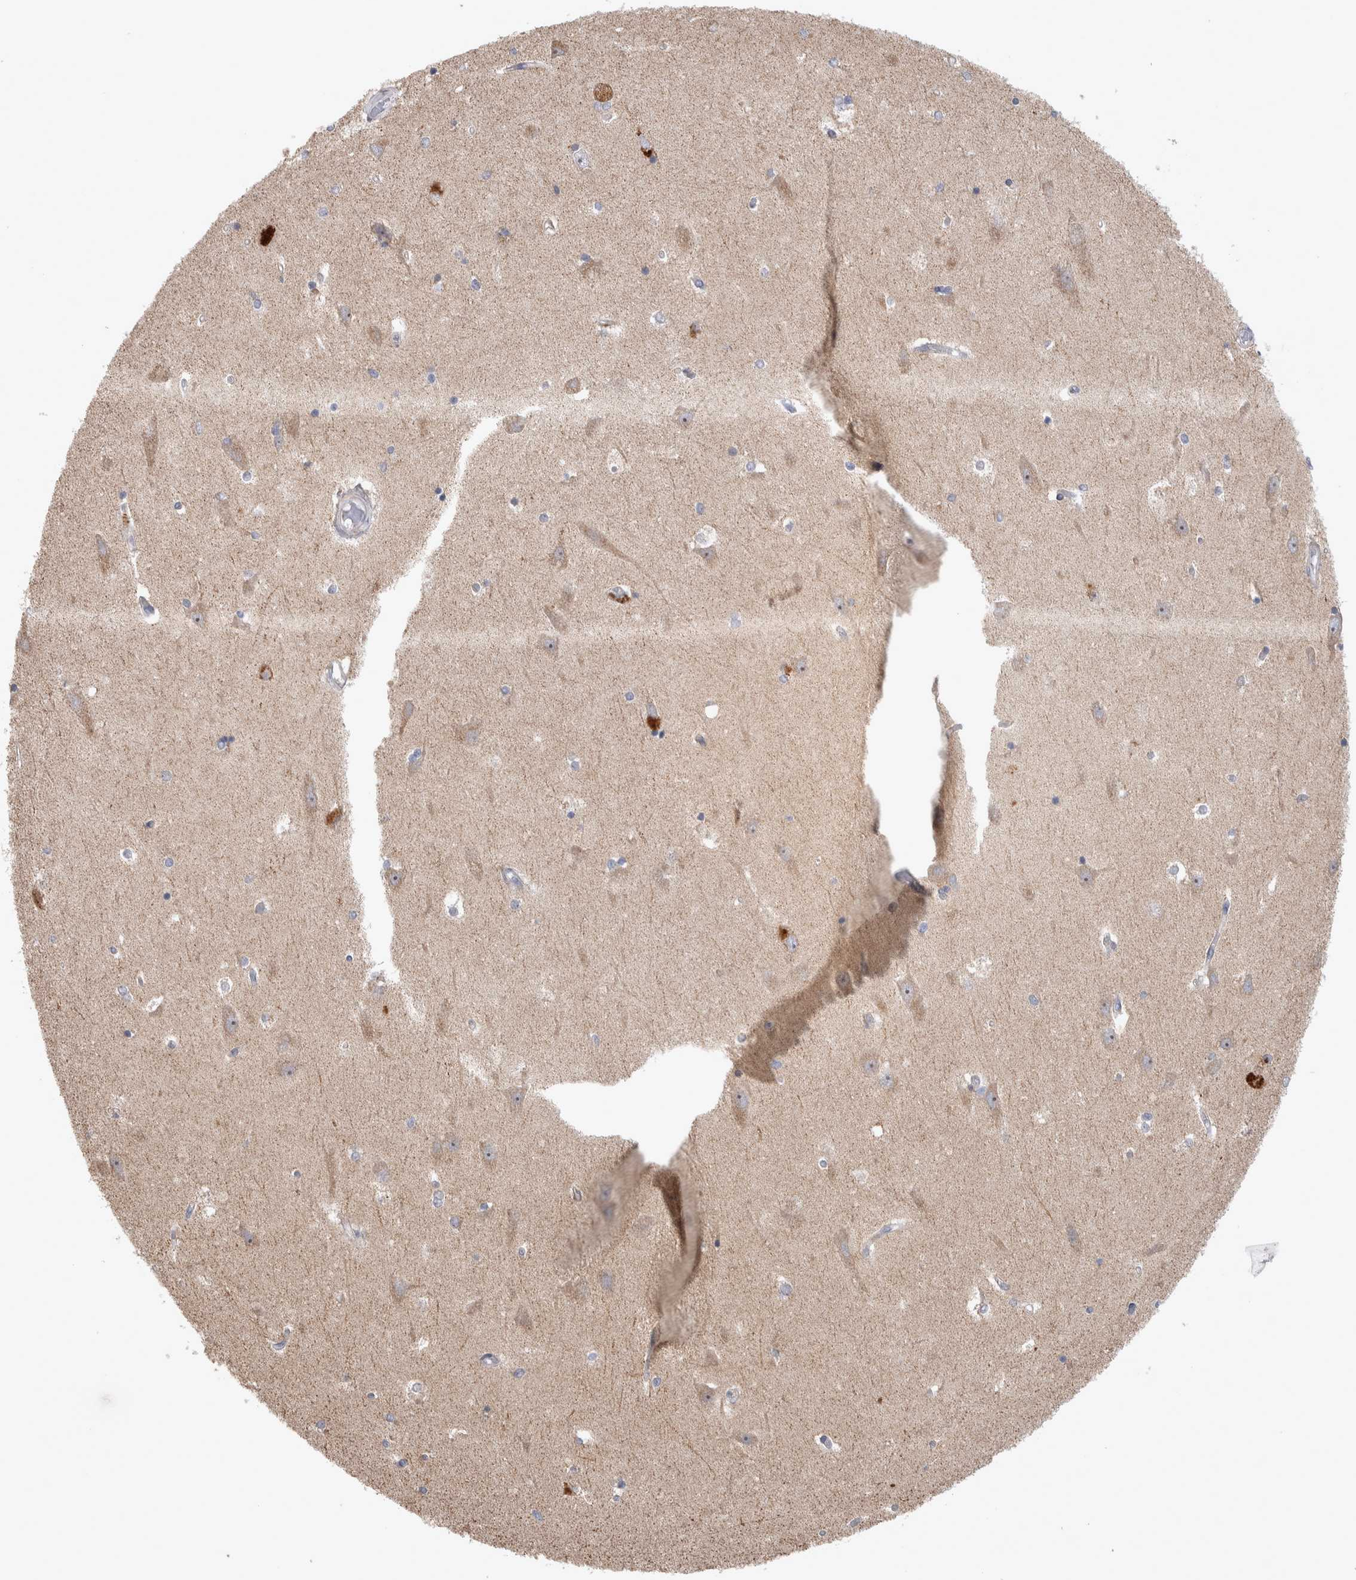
{"staining": {"intensity": "weak", "quantity": "<25%", "location": "cytoplasmic/membranous"}, "tissue": "hippocampus", "cell_type": "Glial cells", "image_type": "normal", "snomed": [{"axis": "morphology", "description": "Normal tissue, NOS"}, {"axis": "topography", "description": "Hippocampus"}], "caption": "A high-resolution photomicrograph shows immunohistochemistry (IHC) staining of unremarkable hippocampus, which demonstrates no significant positivity in glial cells. (Stains: DAB (3,3'-diaminobenzidine) immunohistochemistry (IHC) with hematoxylin counter stain, Microscopy: brightfield microscopy at high magnification).", "gene": "SCO1", "patient": {"sex": "male", "age": 45}}